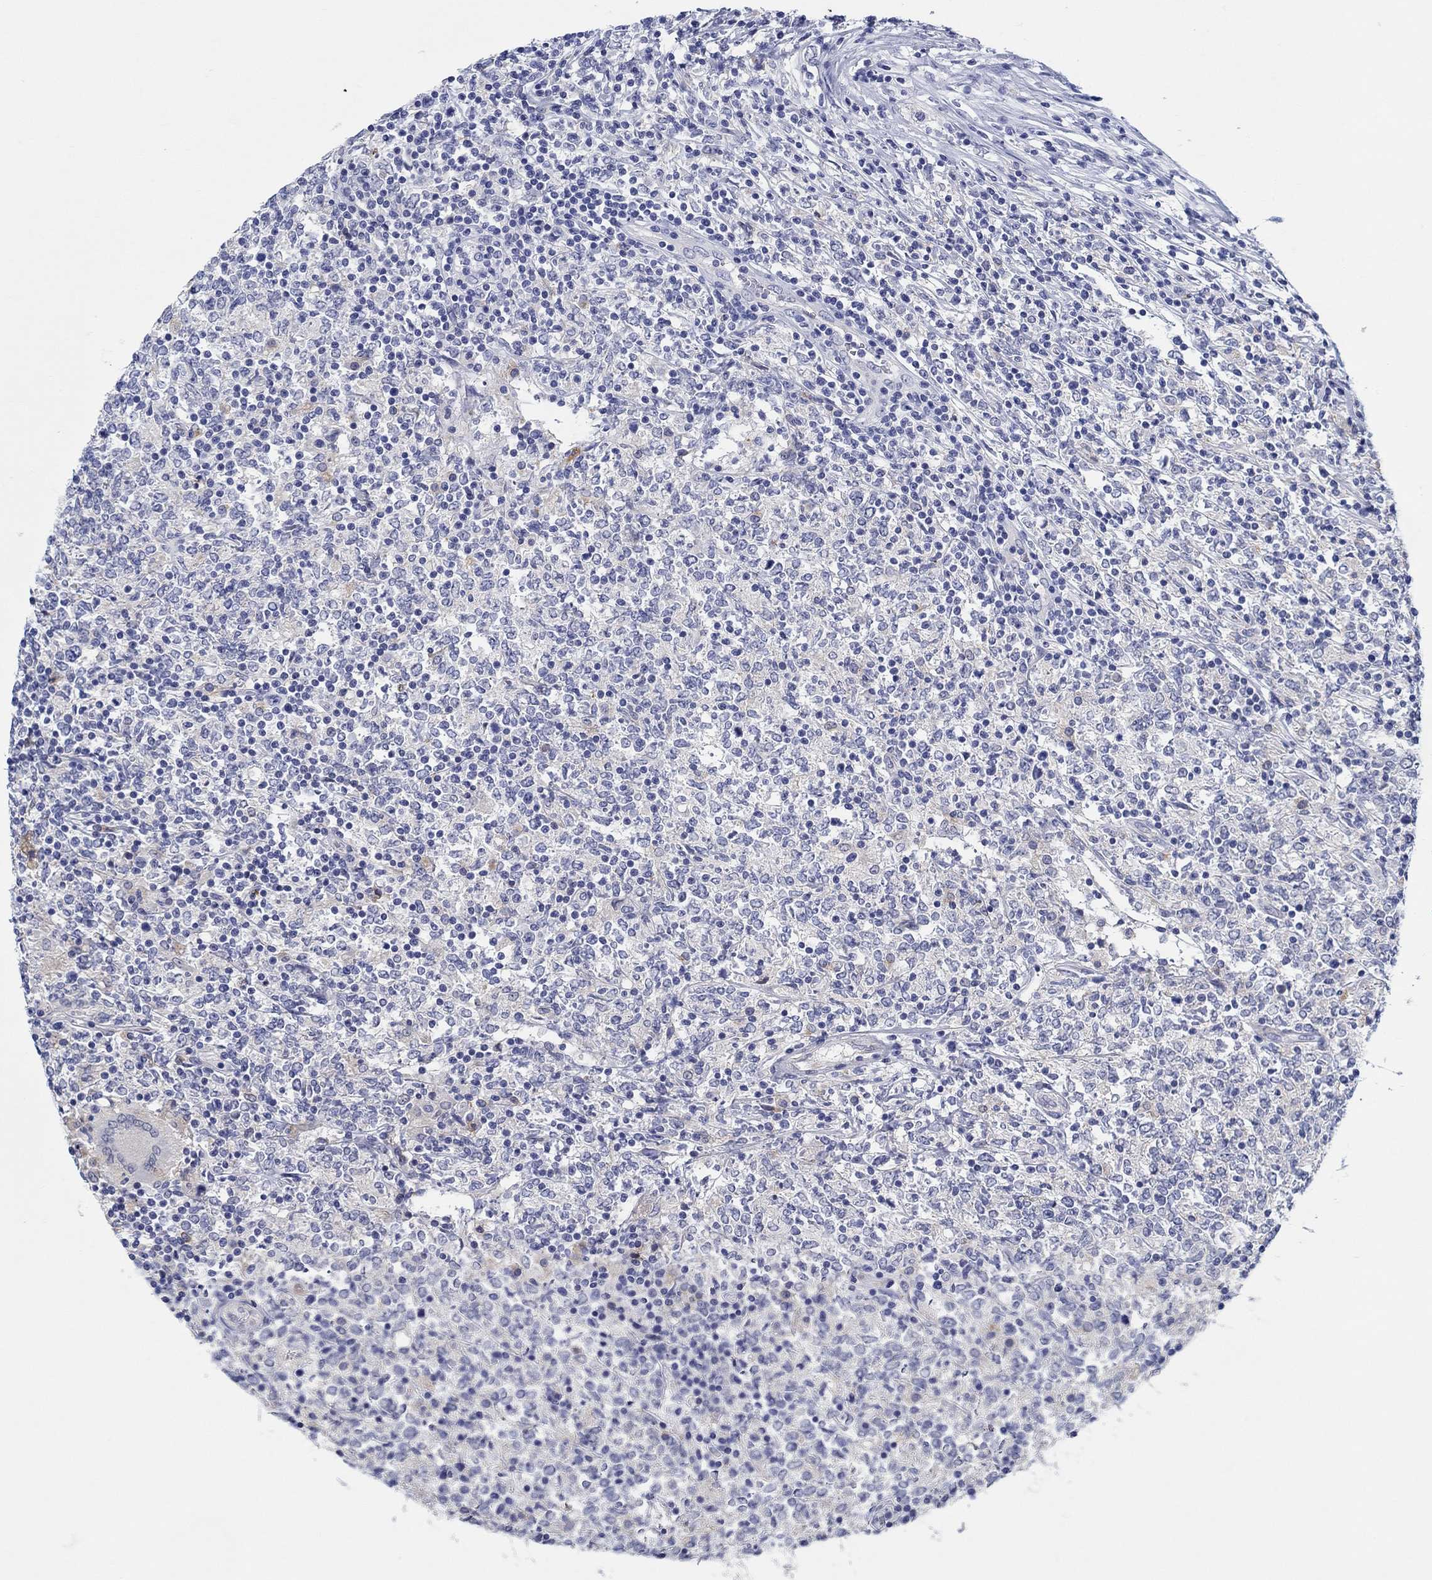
{"staining": {"intensity": "negative", "quantity": "none", "location": "none"}, "tissue": "lymphoma", "cell_type": "Tumor cells", "image_type": "cancer", "snomed": [{"axis": "morphology", "description": "Malignant lymphoma, non-Hodgkin's type, High grade"}, {"axis": "topography", "description": "Lymph node"}], "caption": "This is an immunohistochemistry (IHC) histopathology image of human lymphoma. There is no staining in tumor cells.", "gene": "RAP1GAP", "patient": {"sex": "female", "age": 84}}